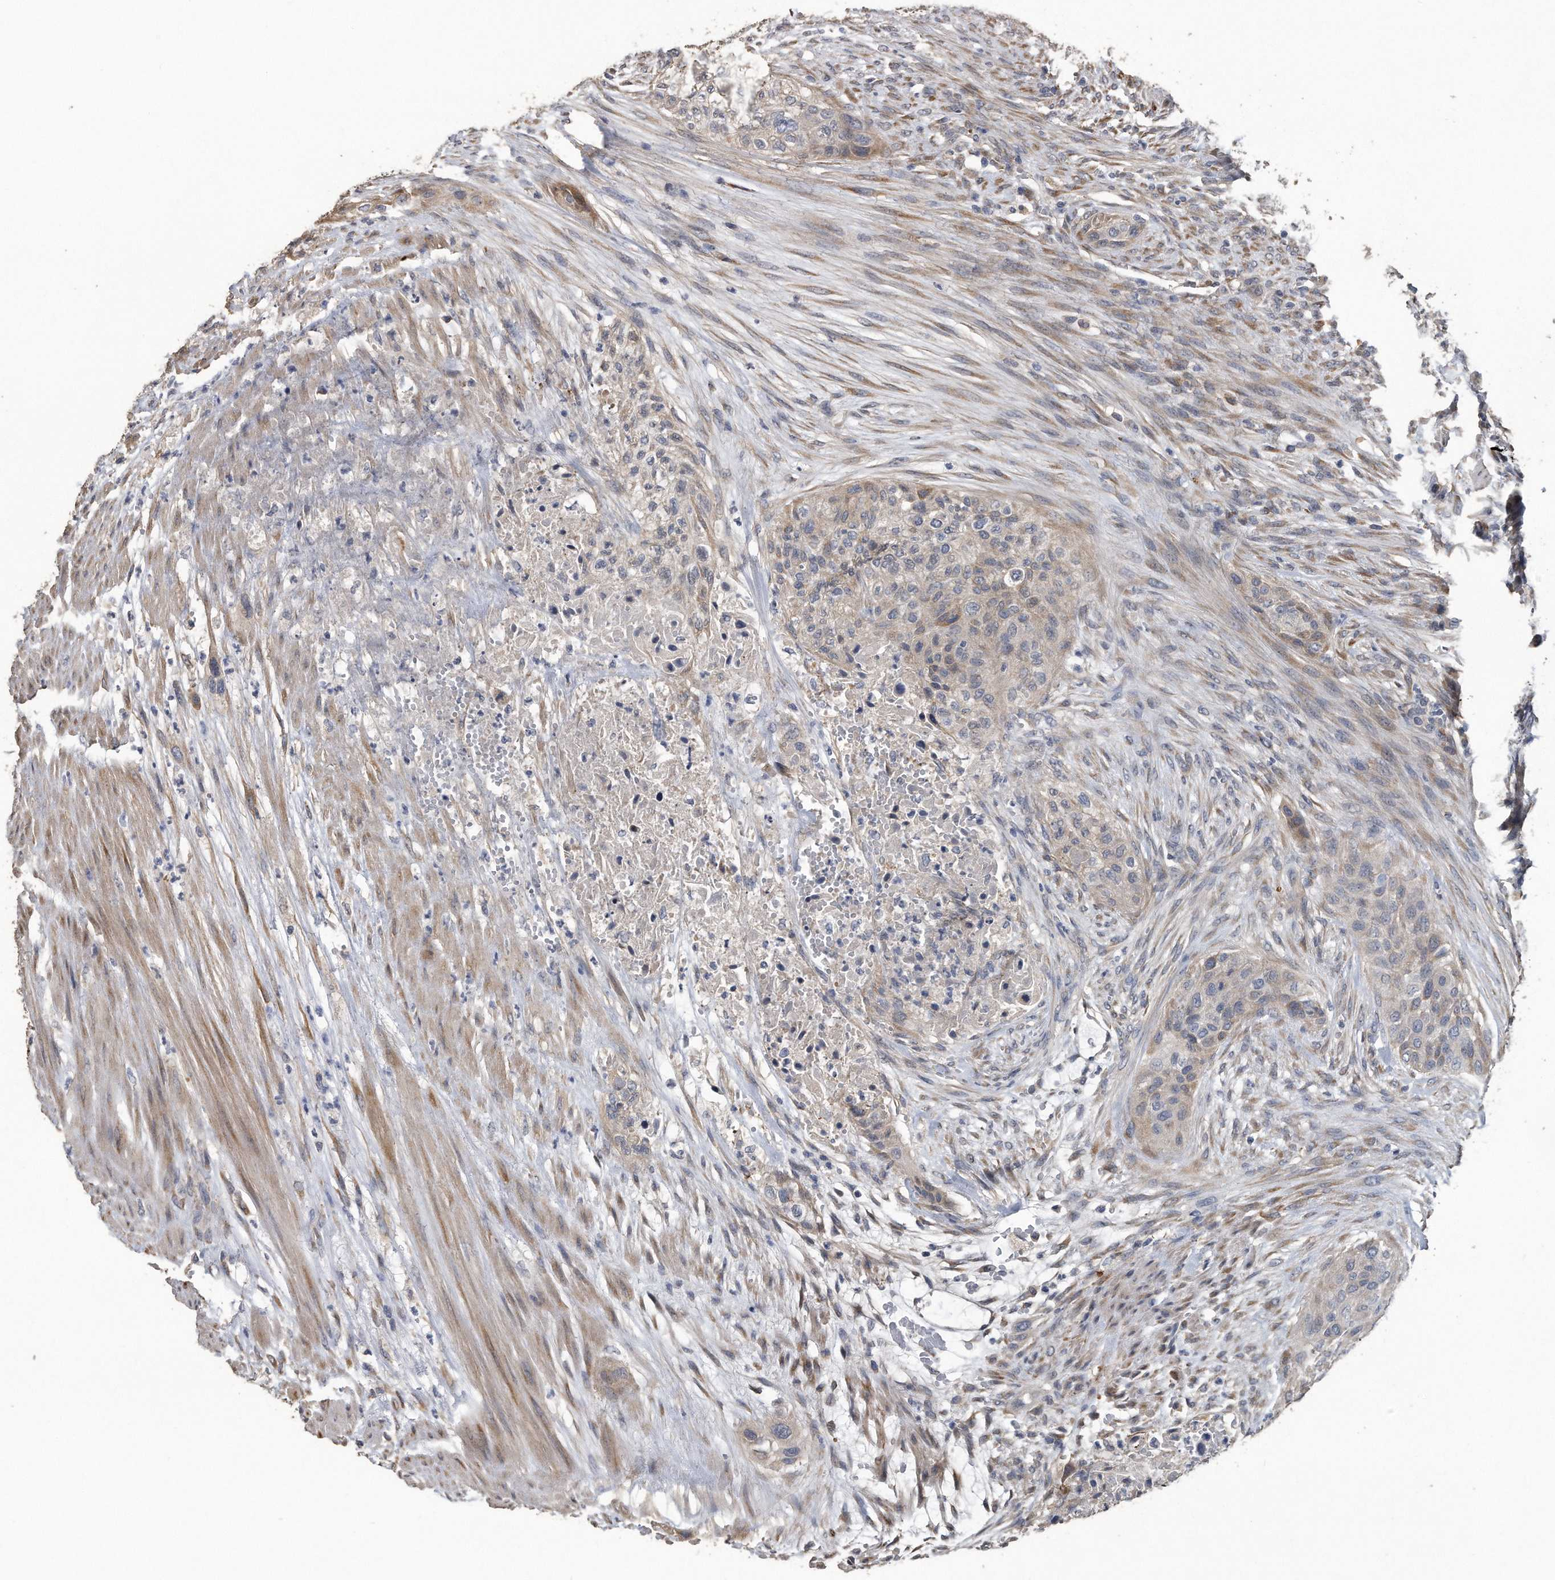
{"staining": {"intensity": "weak", "quantity": "<25%", "location": "cytoplasmic/membranous"}, "tissue": "urothelial cancer", "cell_type": "Tumor cells", "image_type": "cancer", "snomed": [{"axis": "morphology", "description": "Urothelial carcinoma, High grade"}, {"axis": "topography", "description": "Urinary bladder"}], "caption": "Immunohistochemistry micrograph of urothelial cancer stained for a protein (brown), which displays no positivity in tumor cells.", "gene": "PCLO", "patient": {"sex": "male", "age": 35}}